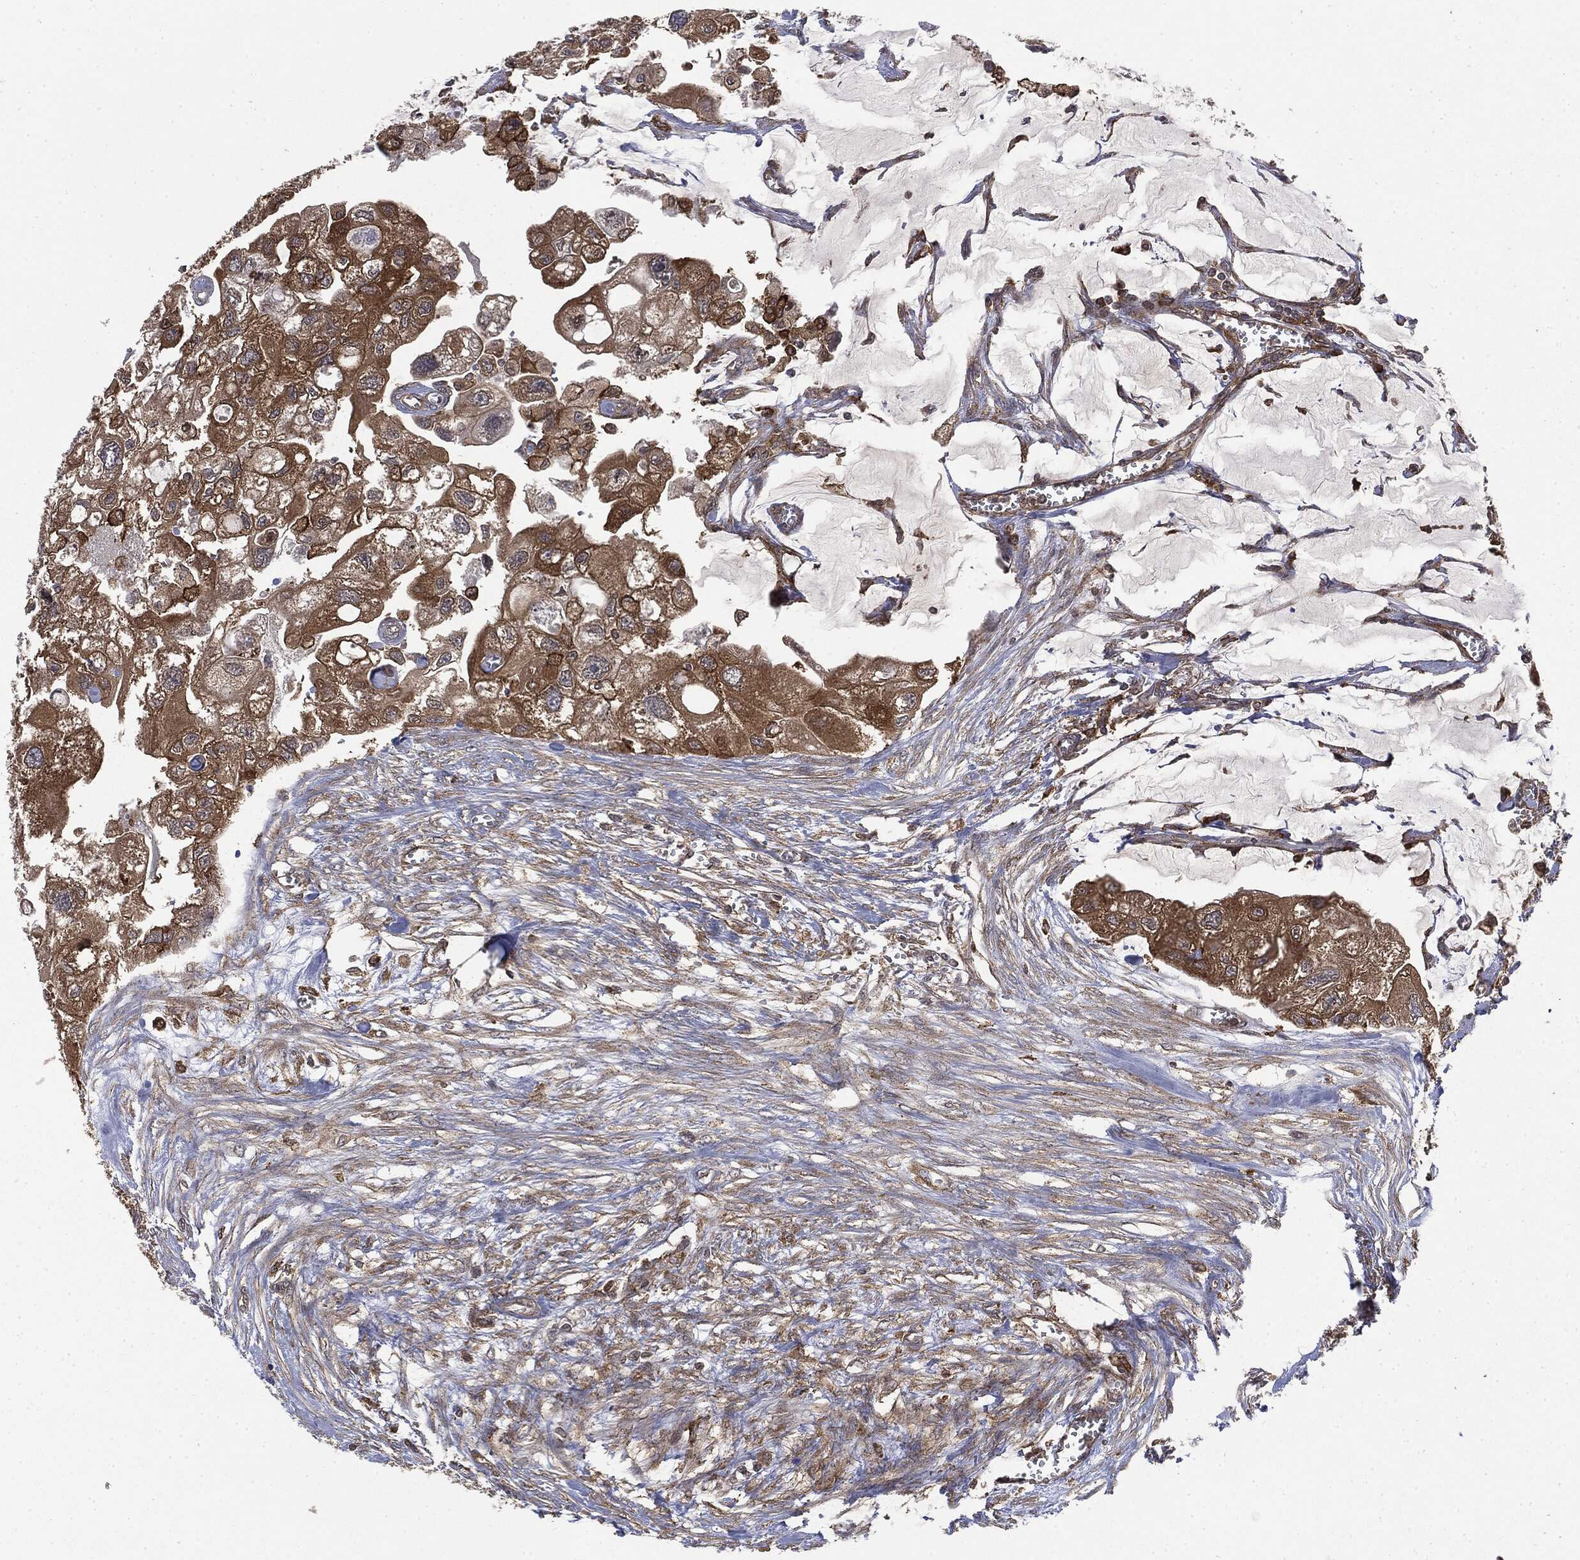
{"staining": {"intensity": "moderate", "quantity": ">75%", "location": "cytoplasmic/membranous"}, "tissue": "urothelial cancer", "cell_type": "Tumor cells", "image_type": "cancer", "snomed": [{"axis": "morphology", "description": "Urothelial carcinoma, High grade"}, {"axis": "topography", "description": "Urinary bladder"}], "caption": "DAB immunohistochemical staining of human urothelial carcinoma (high-grade) shows moderate cytoplasmic/membranous protein positivity in approximately >75% of tumor cells.", "gene": "SNX5", "patient": {"sex": "male", "age": 59}}